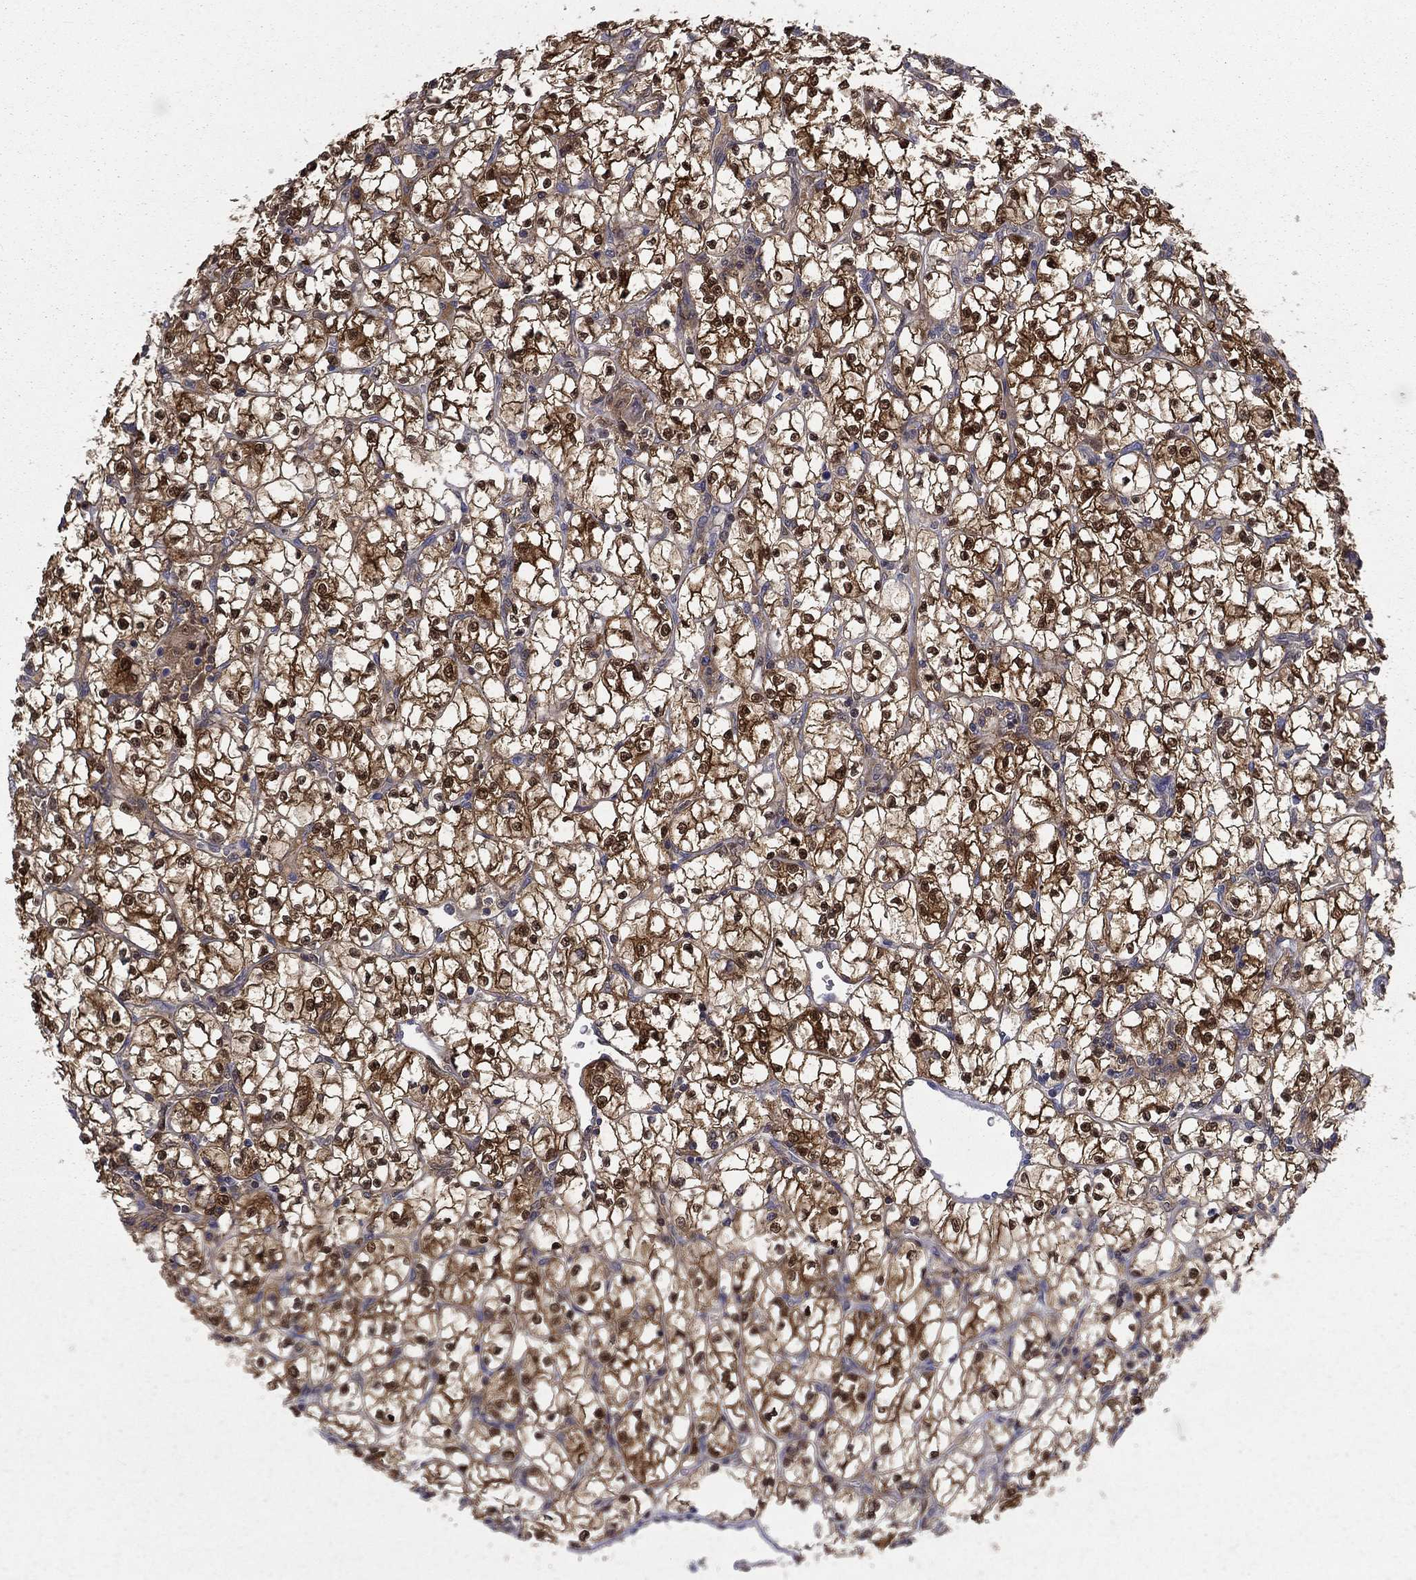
{"staining": {"intensity": "strong", "quantity": ">75%", "location": "cytoplasmic/membranous,nuclear"}, "tissue": "renal cancer", "cell_type": "Tumor cells", "image_type": "cancer", "snomed": [{"axis": "morphology", "description": "Adenocarcinoma, NOS"}, {"axis": "topography", "description": "Kidney"}], "caption": "Renal cancer stained with a protein marker demonstrates strong staining in tumor cells.", "gene": "NIT2", "patient": {"sex": "female", "age": 64}}